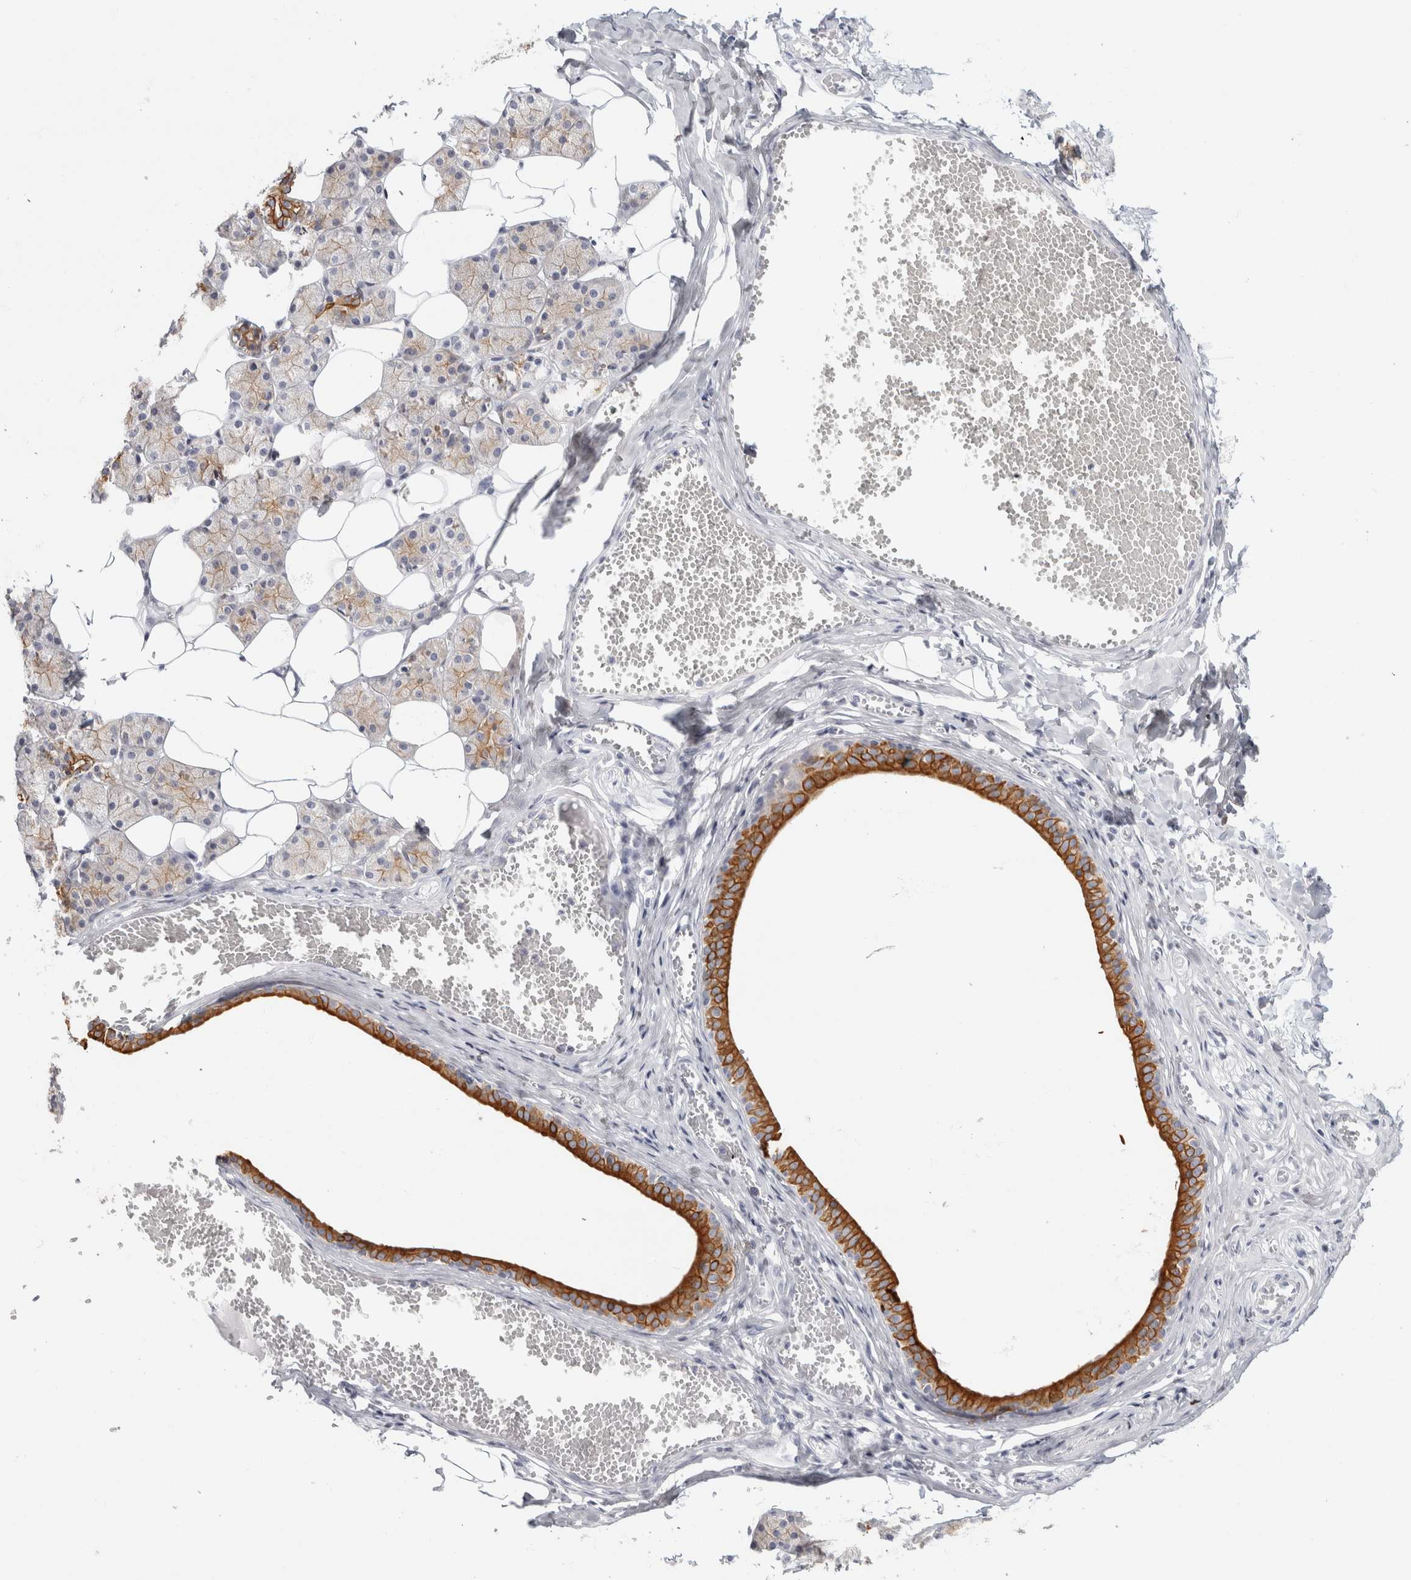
{"staining": {"intensity": "moderate", "quantity": "25%-75%", "location": "cytoplasmic/membranous"}, "tissue": "salivary gland", "cell_type": "Glandular cells", "image_type": "normal", "snomed": [{"axis": "morphology", "description": "Normal tissue, NOS"}, {"axis": "topography", "description": "Salivary gland"}], "caption": "Protein expression analysis of benign salivary gland demonstrates moderate cytoplasmic/membranous expression in approximately 25%-75% of glandular cells. (brown staining indicates protein expression, while blue staining denotes nuclei).", "gene": "RPH3AL", "patient": {"sex": "female", "age": 33}}